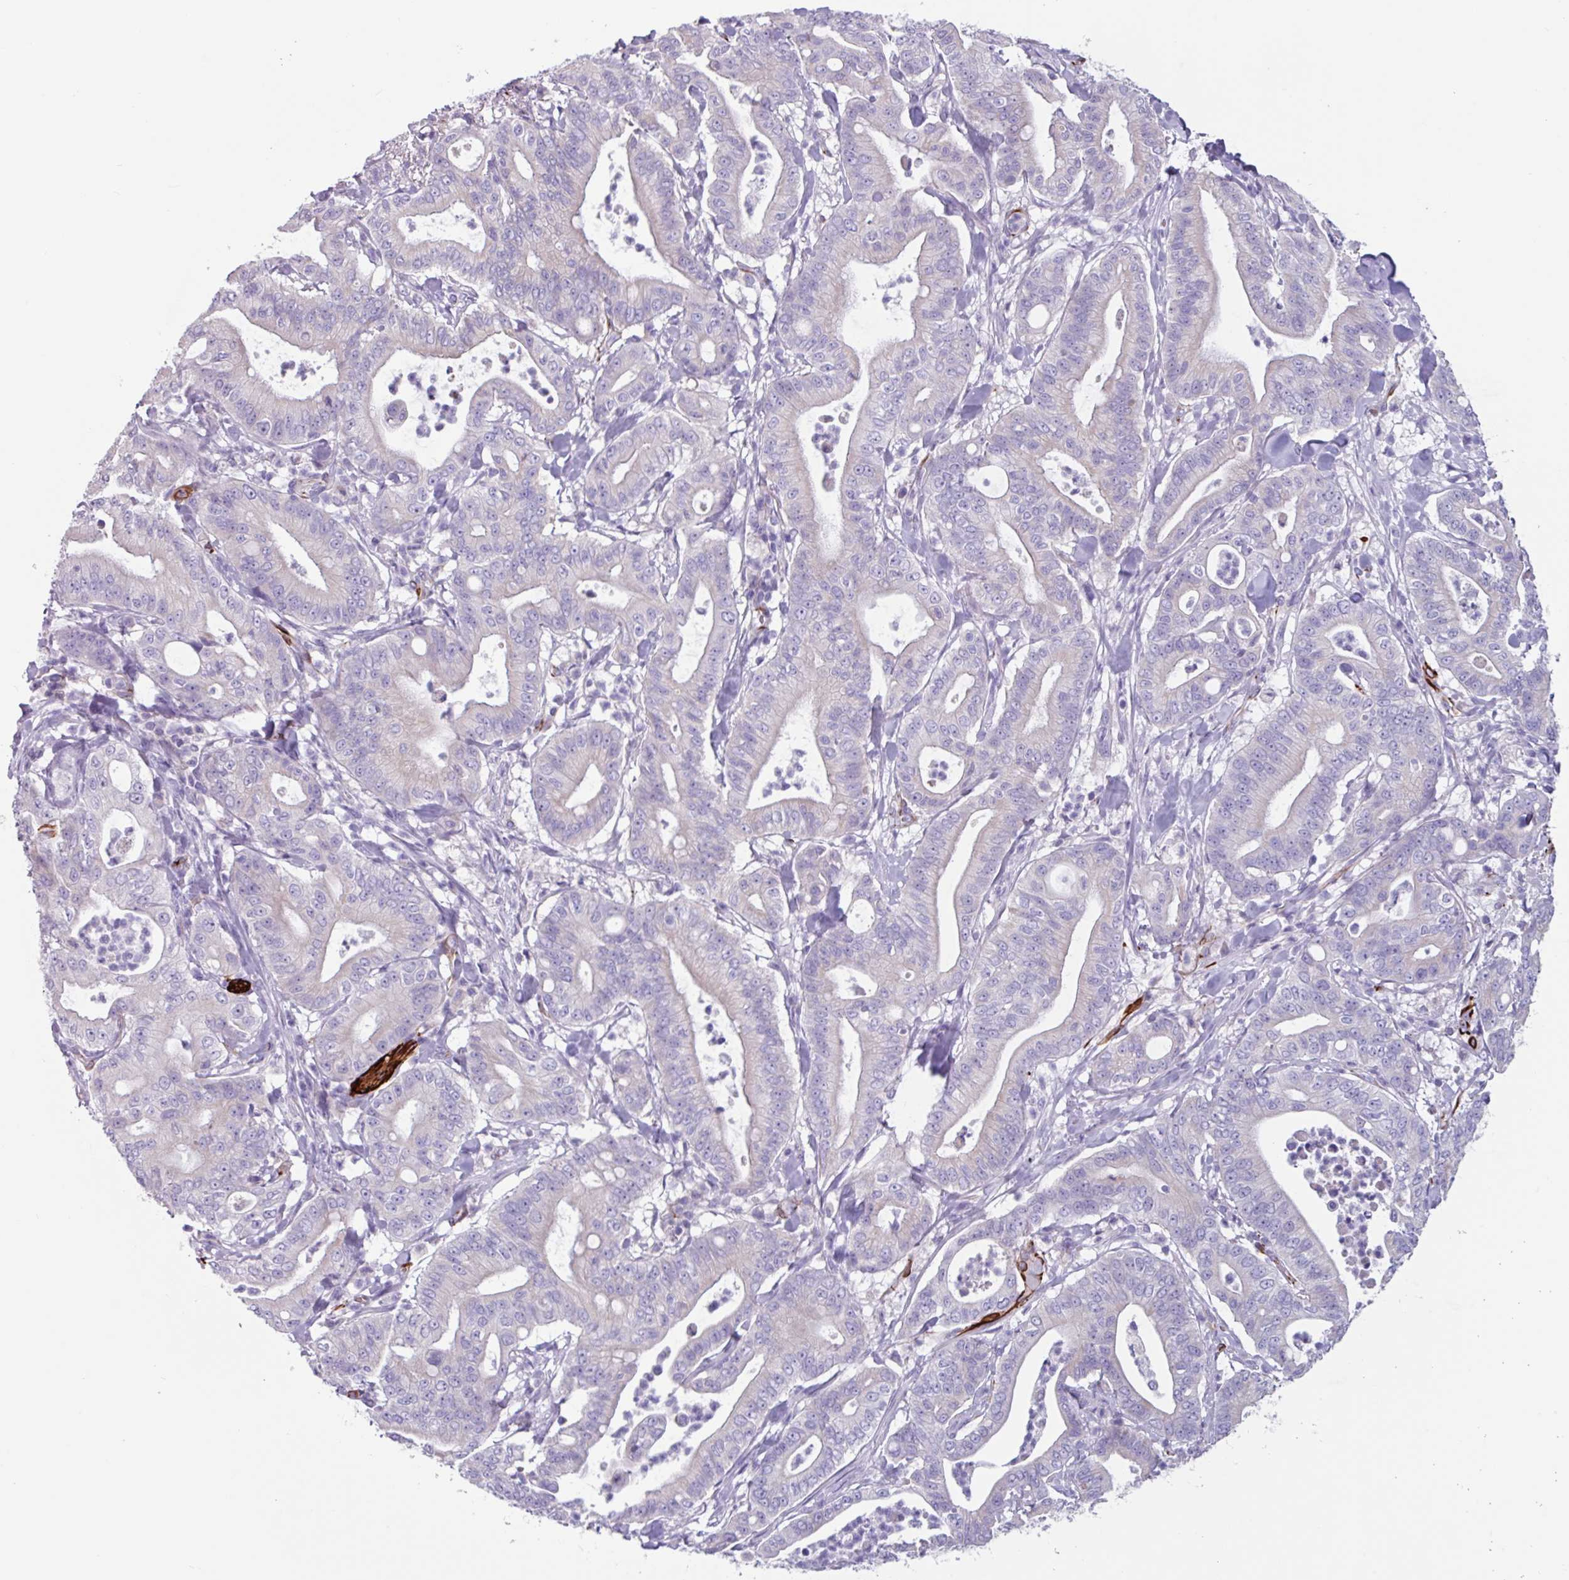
{"staining": {"intensity": "negative", "quantity": "none", "location": "none"}, "tissue": "pancreatic cancer", "cell_type": "Tumor cells", "image_type": "cancer", "snomed": [{"axis": "morphology", "description": "Adenocarcinoma, NOS"}, {"axis": "topography", "description": "Pancreas"}], "caption": "A micrograph of human pancreatic adenocarcinoma is negative for staining in tumor cells.", "gene": "BTD", "patient": {"sex": "male", "age": 71}}